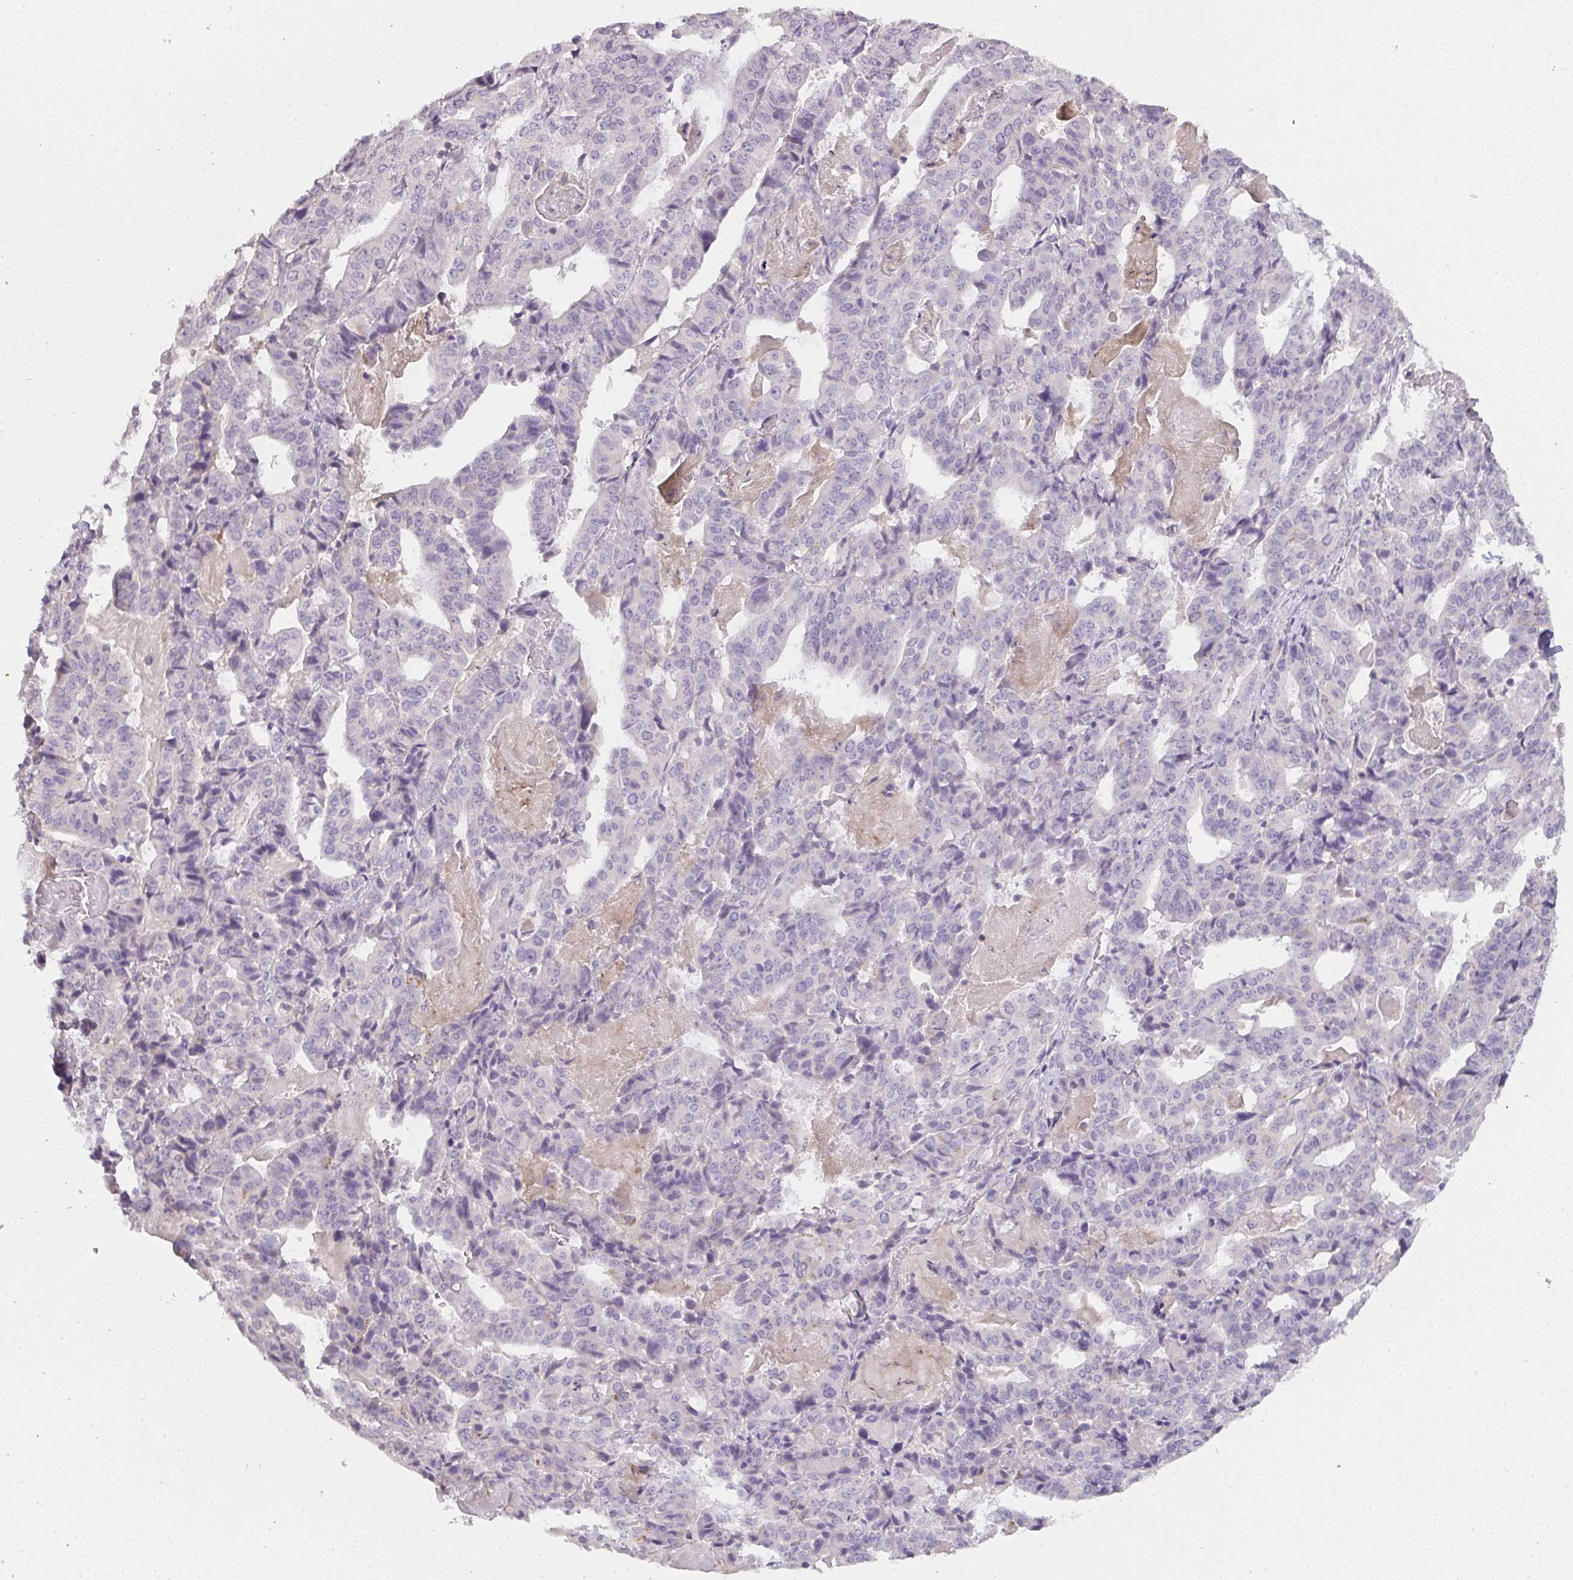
{"staining": {"intensity": "moderate", "quantity": "<25%", "location": "cytoplasmic/membranous"}, "tissue": "stomach cancer", "cell_type": "Tumor cells", "image_type": "cancer", "snomed": [{"axis": "morphology", "description": "Adenocarcinoma, NOS"}, {"axis": "topography", "description": "Stomach"}], "caption": "Adenocarcinoma (stomach) stained with DAB (3,3'-diaminobenzidine) IHC reveals low levels of moderate cytoplasmic/membranous positivity in about <25% of tumor cells.", "gene": "TMEM219", "patient": {"sex": "male", "age": 48}}